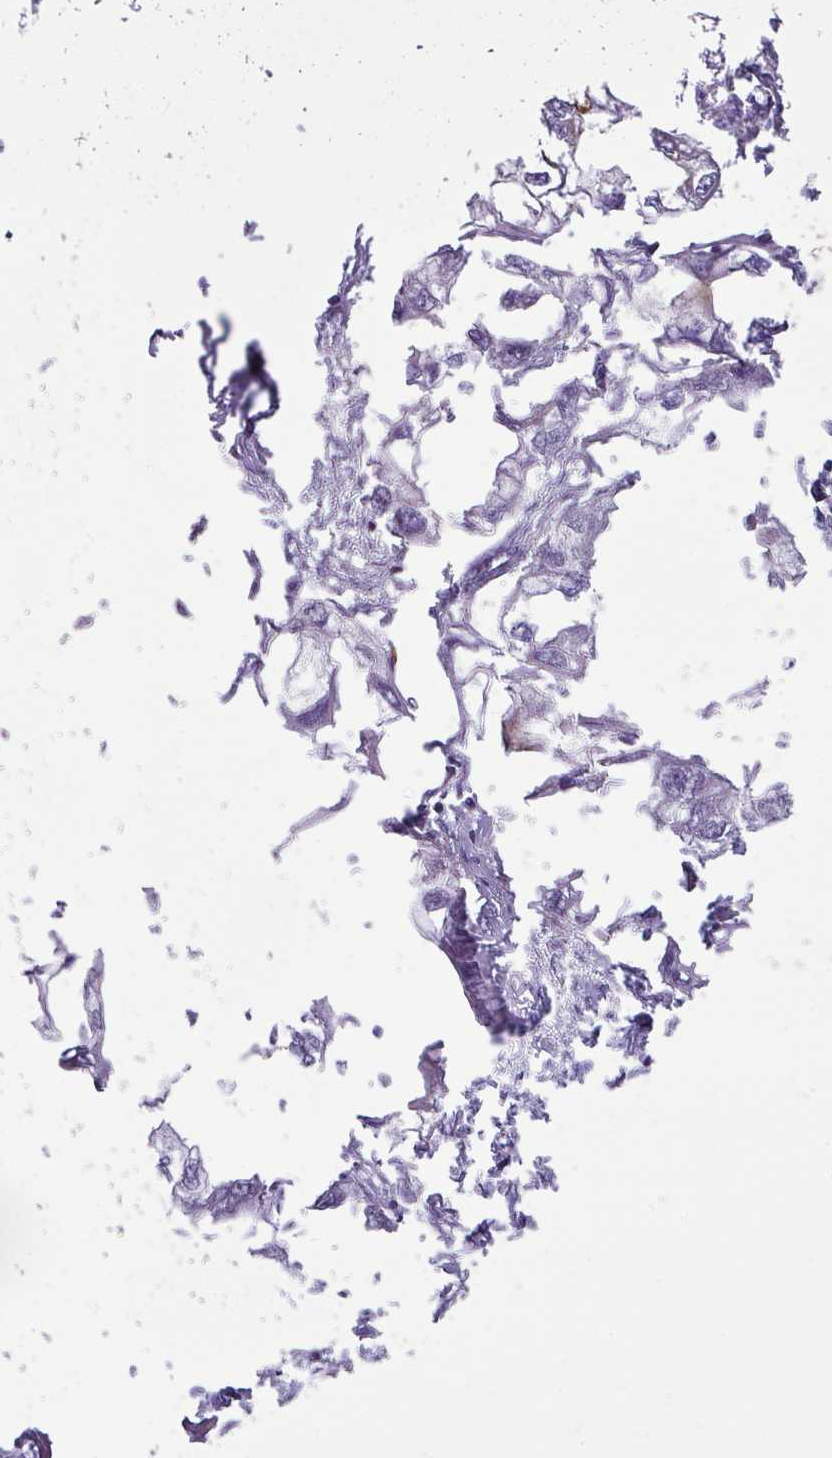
{"staining": {"intensity": "negative", "quantity": "none", "location": "none"}, "tissue": "endometrial cancer", "cell_type": "Tumor cells", "image_type": "cancer", "snomed": [{"axis": "morphology", "description": "Adenocarcinoma, NOS"}, {"axis": "morphology", "description": "Adenocarcinoma, metastatic, NOS"}, {"axis": "topography", "description": "Adipose tissue"}, {"axis": "topography", "description": "Endometrium"}], "caption": "Tumor cells show no significant protein expression in endometrial metastatic adenocarcinoma.", "gene": "RAD21L1", "patient": {"sex": "female", "age": 67}}